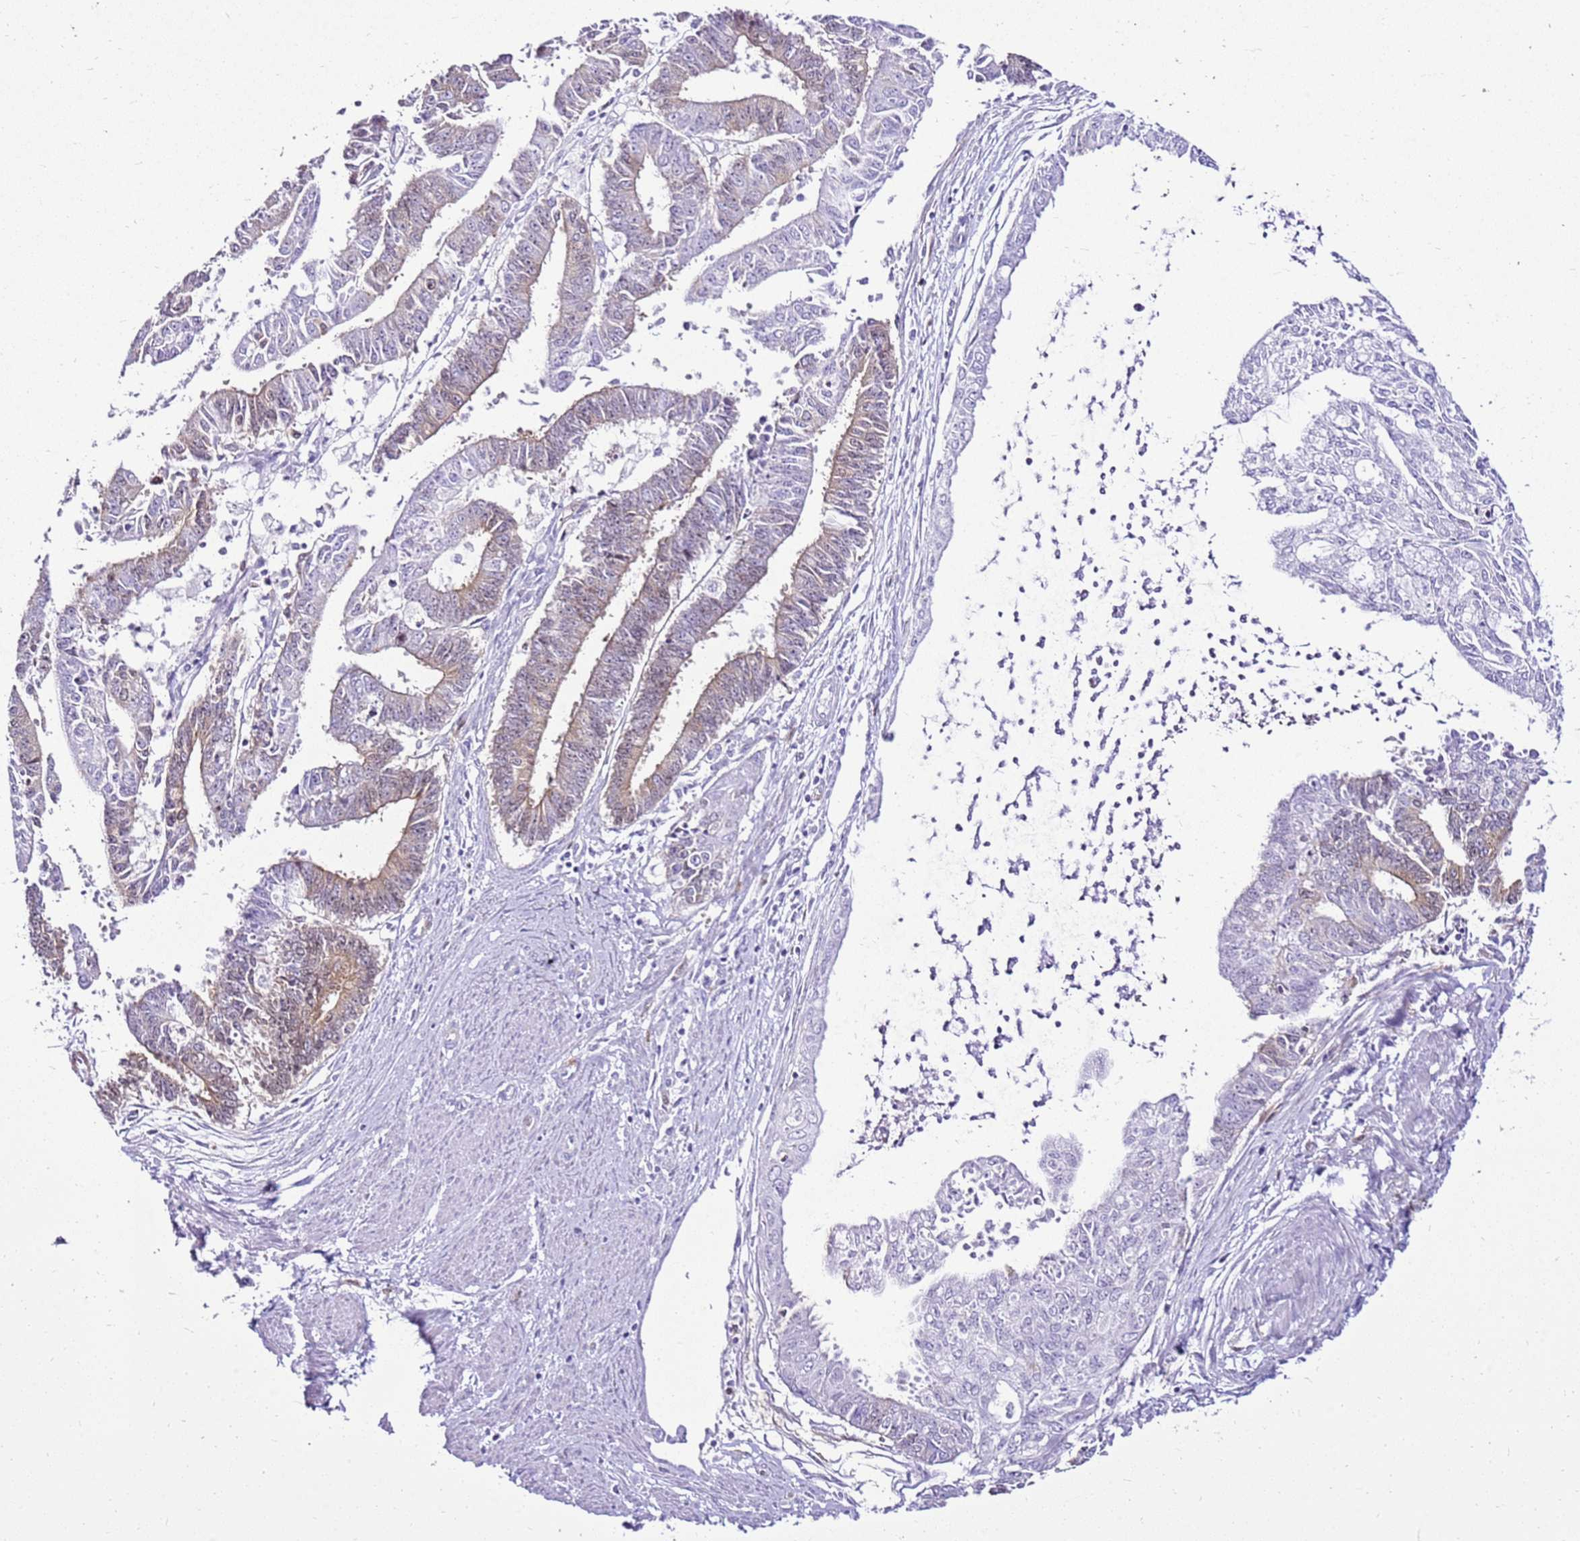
{"staining": {"intensity": "weak", "quantity": "<25%", "location": "cytoplasmic/membranous"}, "tissue": "endometrial cancer", "cell_type": "Tumor cells", "image_type": "cancer", "snomed": [{"axis": "morphology", "description": "Adenocarcinoma, NOS"}, {"axis": "topography", "description": "Endometrium"}], "caption": "Endometrial cancer (adenocarcinoma) was stained to show a protein in brown. There is no significant expression in tumor cells.", "gene": "SPC25", "patient": {"sex": "female", "age": 73}}